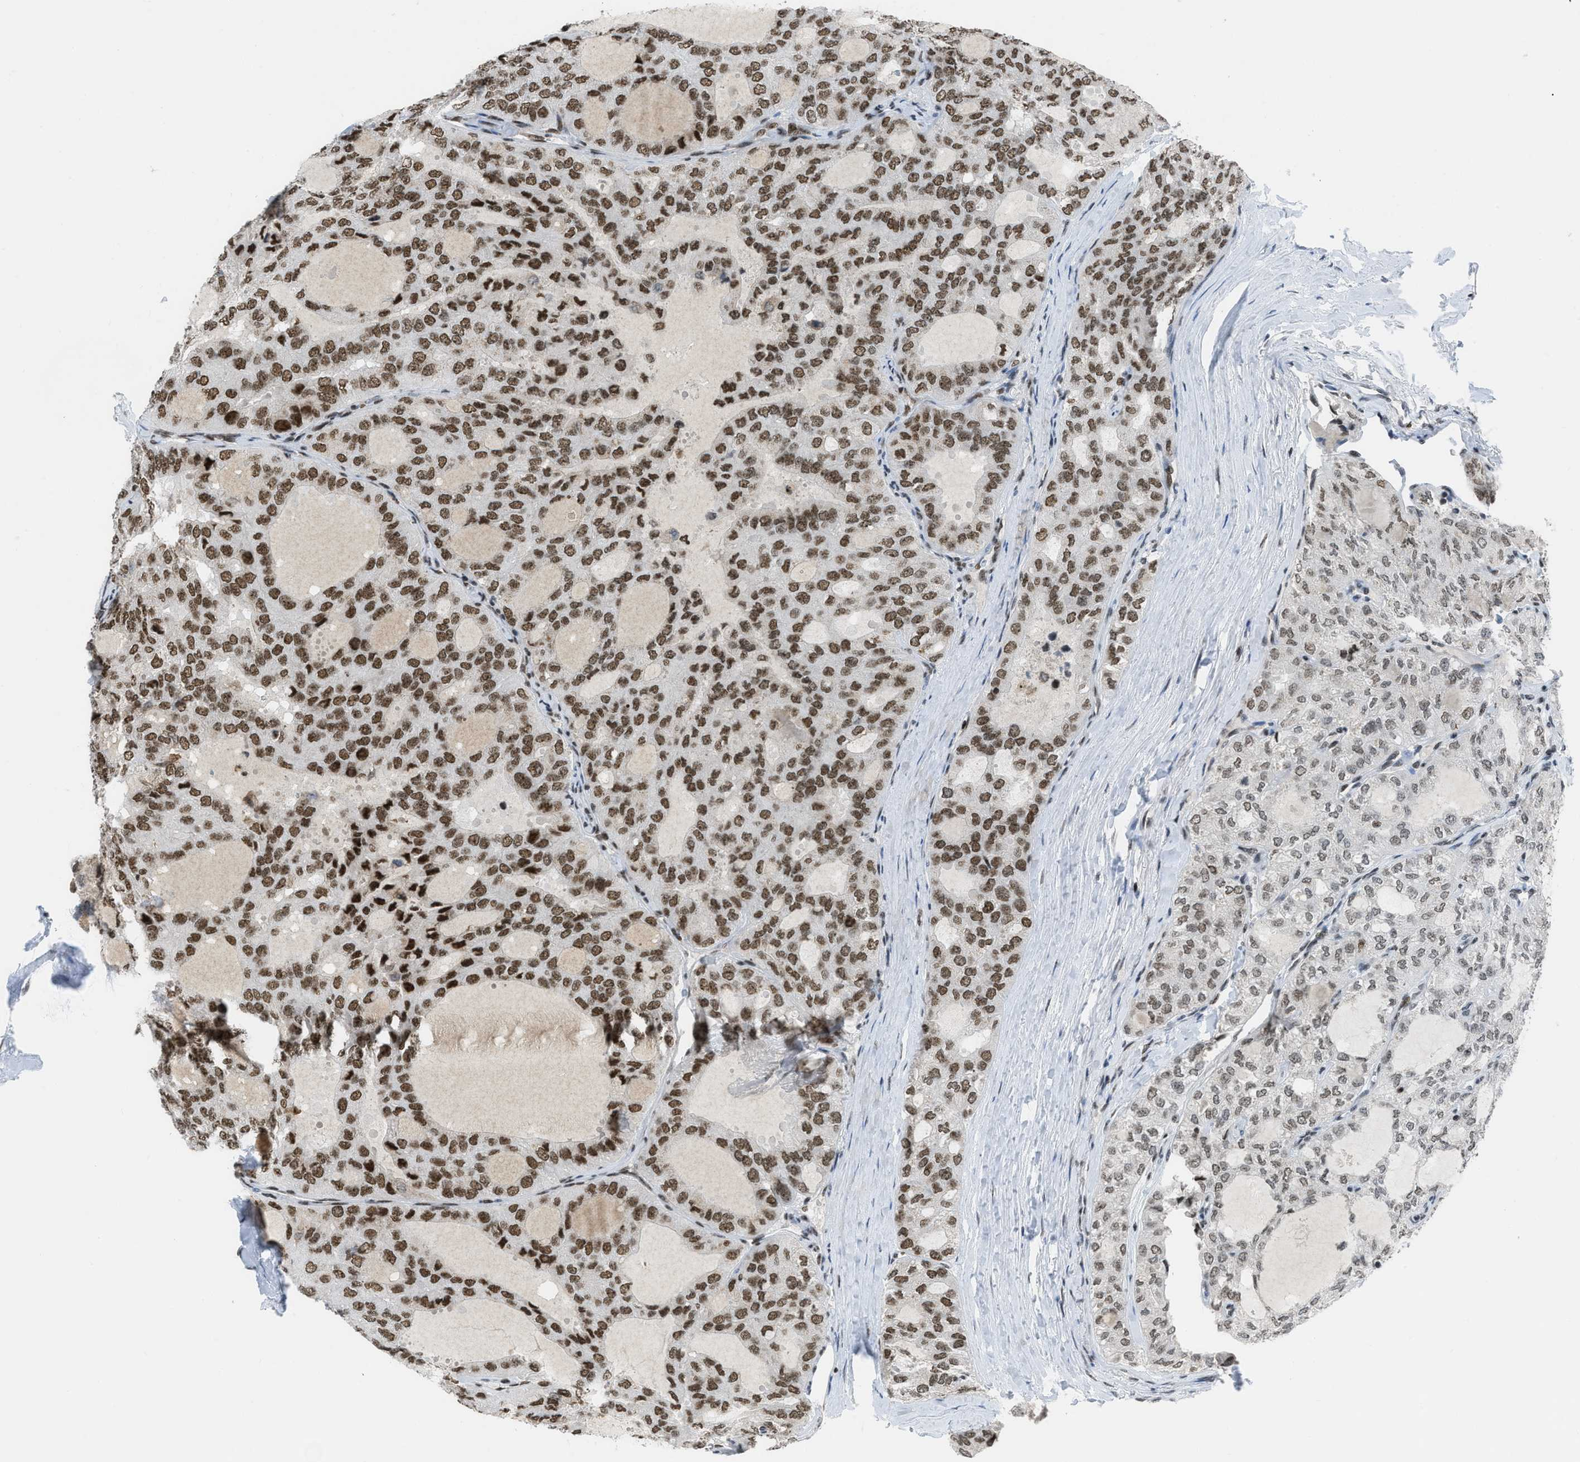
{"staining": {"intensity": "strong", "quantity": ">75%", "location": "nuclear"}, "tissue": "thyroid cancer", "cell_type": "Tumor cells", "image_type": "cancer", "snomed": [{"axis": "morphology", "description": "Follicular adenoma carcinoma, NOS"}, {"axis": "topography", "description": "Thyroid gland"}], "caption": "Tumor cells exhibit high levels of strong nuclear positivity in approximately >75% of cells in human thyroid follicular adenoma carcinoma.", "gene": "RAD51B", "patient": {"sex": "male", "age": 75}}